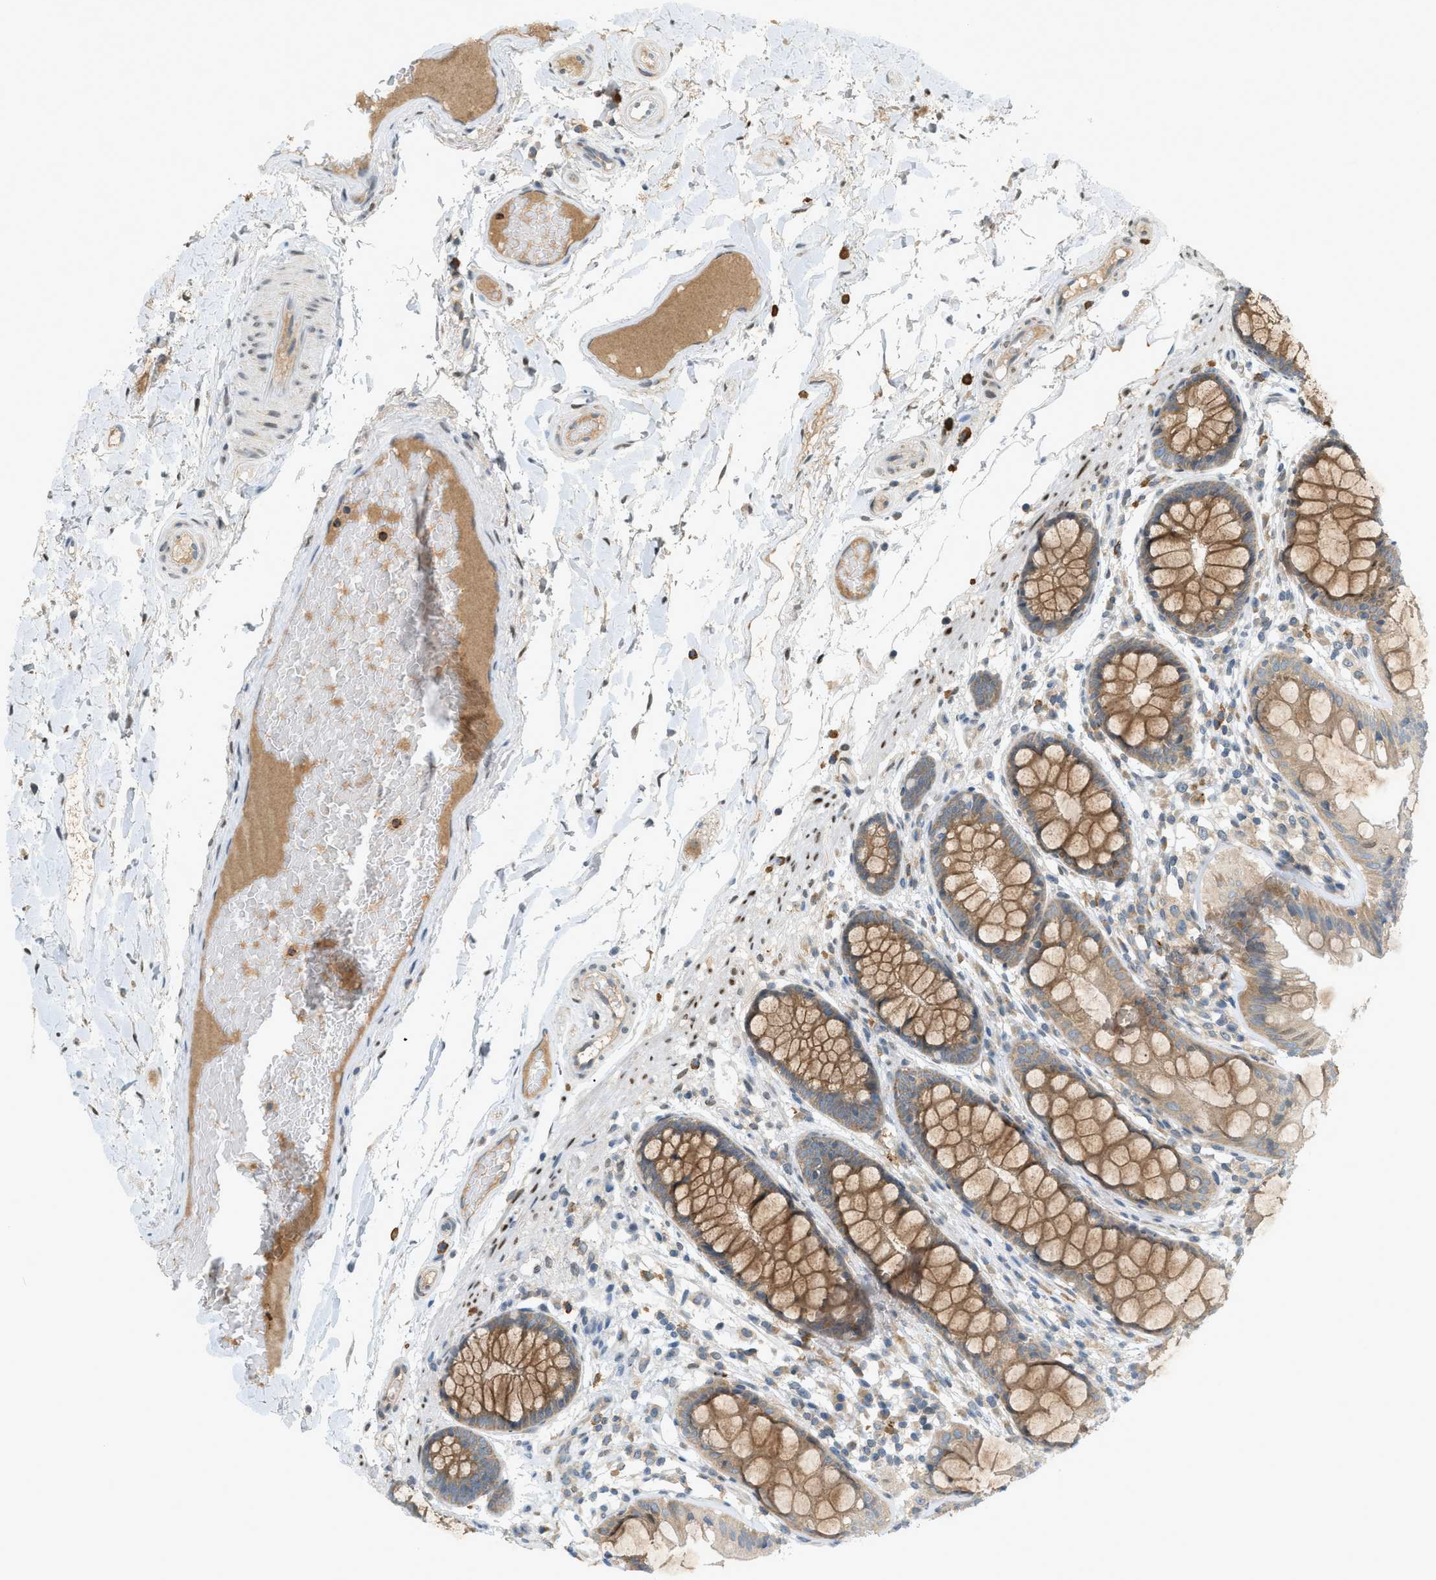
{"staining": {"intensity": "weak", "quantity": ">75%", "location": "cytoplasmic/membranous"}, "tissue": "colon", "cell_type": "Endothelial cells", "image_type": "normal", "snomed": [{"axis": "morphology", "description": "Normal tissue, NOS"}, {"axis": "topography", "description": "Colon"}], "caption": "IHC image of benign colon: colon stained using immunohistochemistry exhibits low levels of weak protein expression localized specifically in the cytoplasmic/membranous of endothelial cells, appearing as a cytoplasmic/membranous brown color.", "gene": "DYRK1A", "patient": {"sex": "female", "age": 56}}